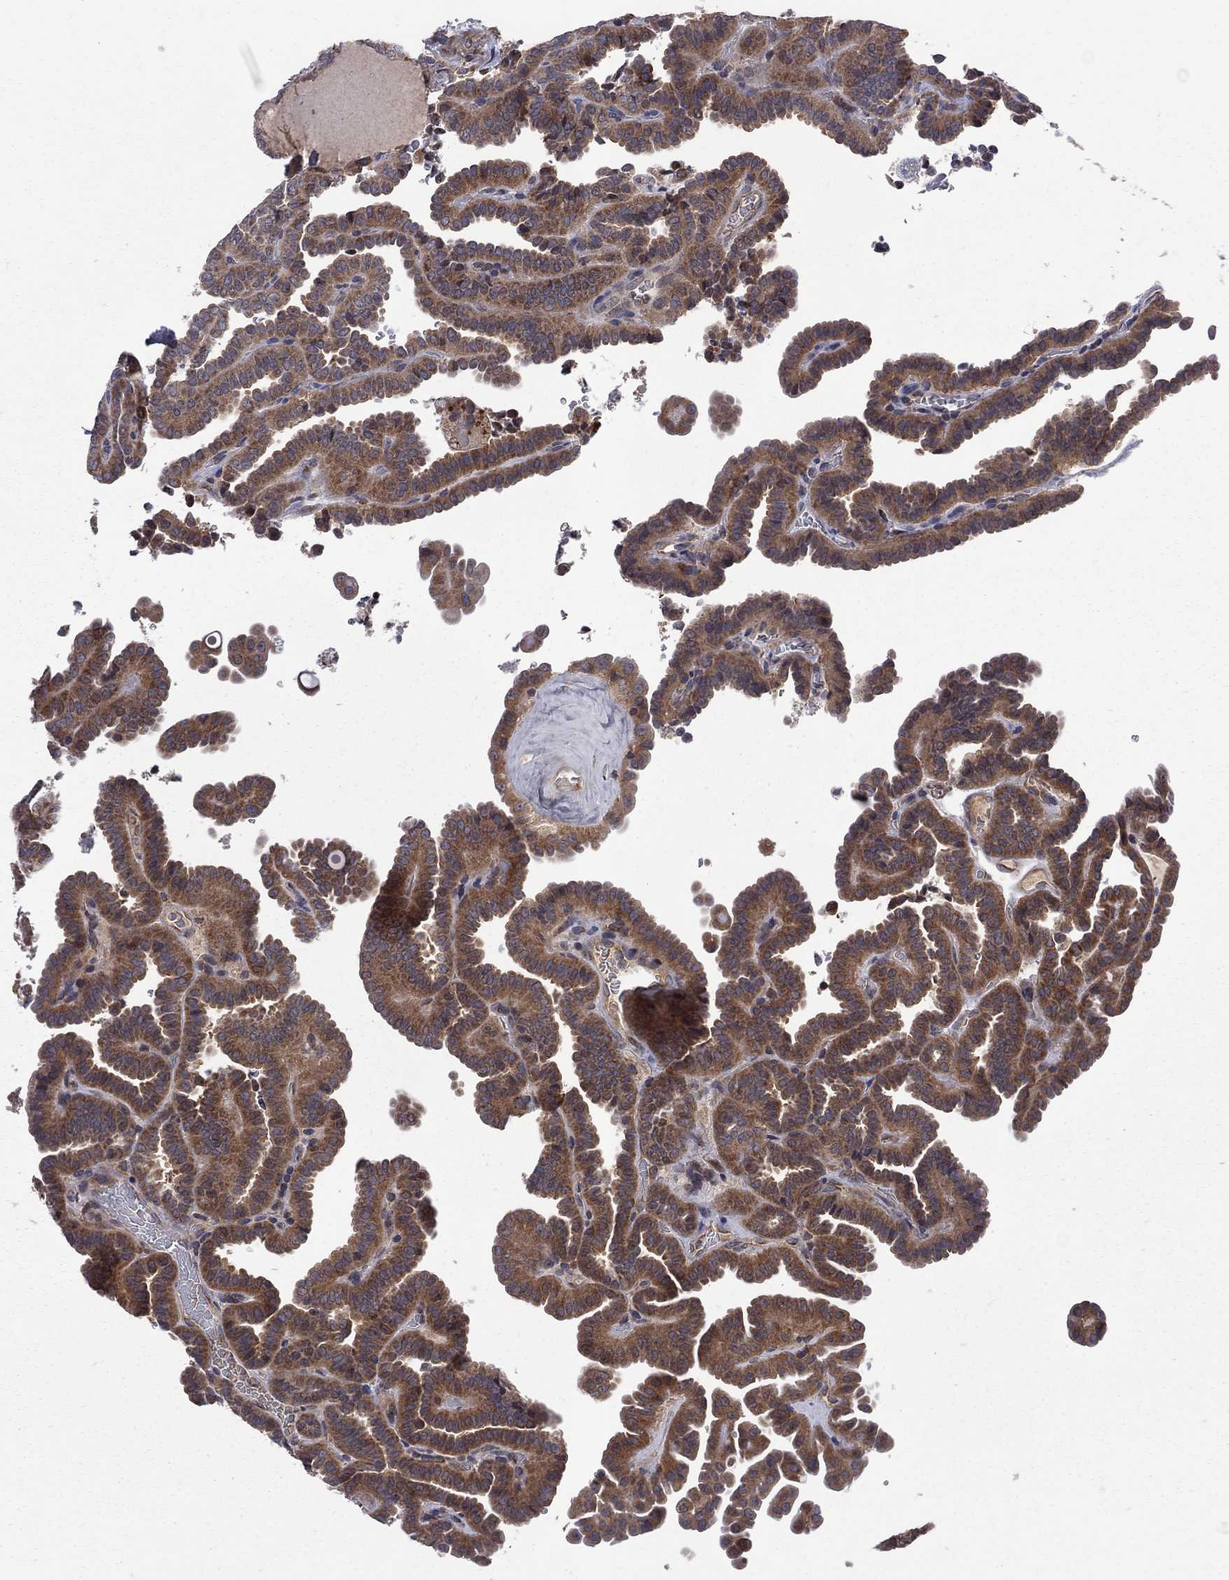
{"staining": {"intensity": "moderate", "quantity": ">75%", "location": "cytoplasmic/membranous"}, "tissue": "thyroid cancer", "cell_type": "Tumor cells", "image_type": "cancer", "snomed": [{"axis": "morphology", "description": "Papillary adenocarcinoma, NOS"}, {"axis": "topography", "description": "Thyroid gland"}], "caption": "Human thyroid cancer (papillary adenocarcinoma) stained with a brown dye reveals moderate cytoplasmic/membranous positive expression in approximately >75% of tumor cells.", "gene": "CNOT11", "patient": {"sex": "female", "age": 39}}